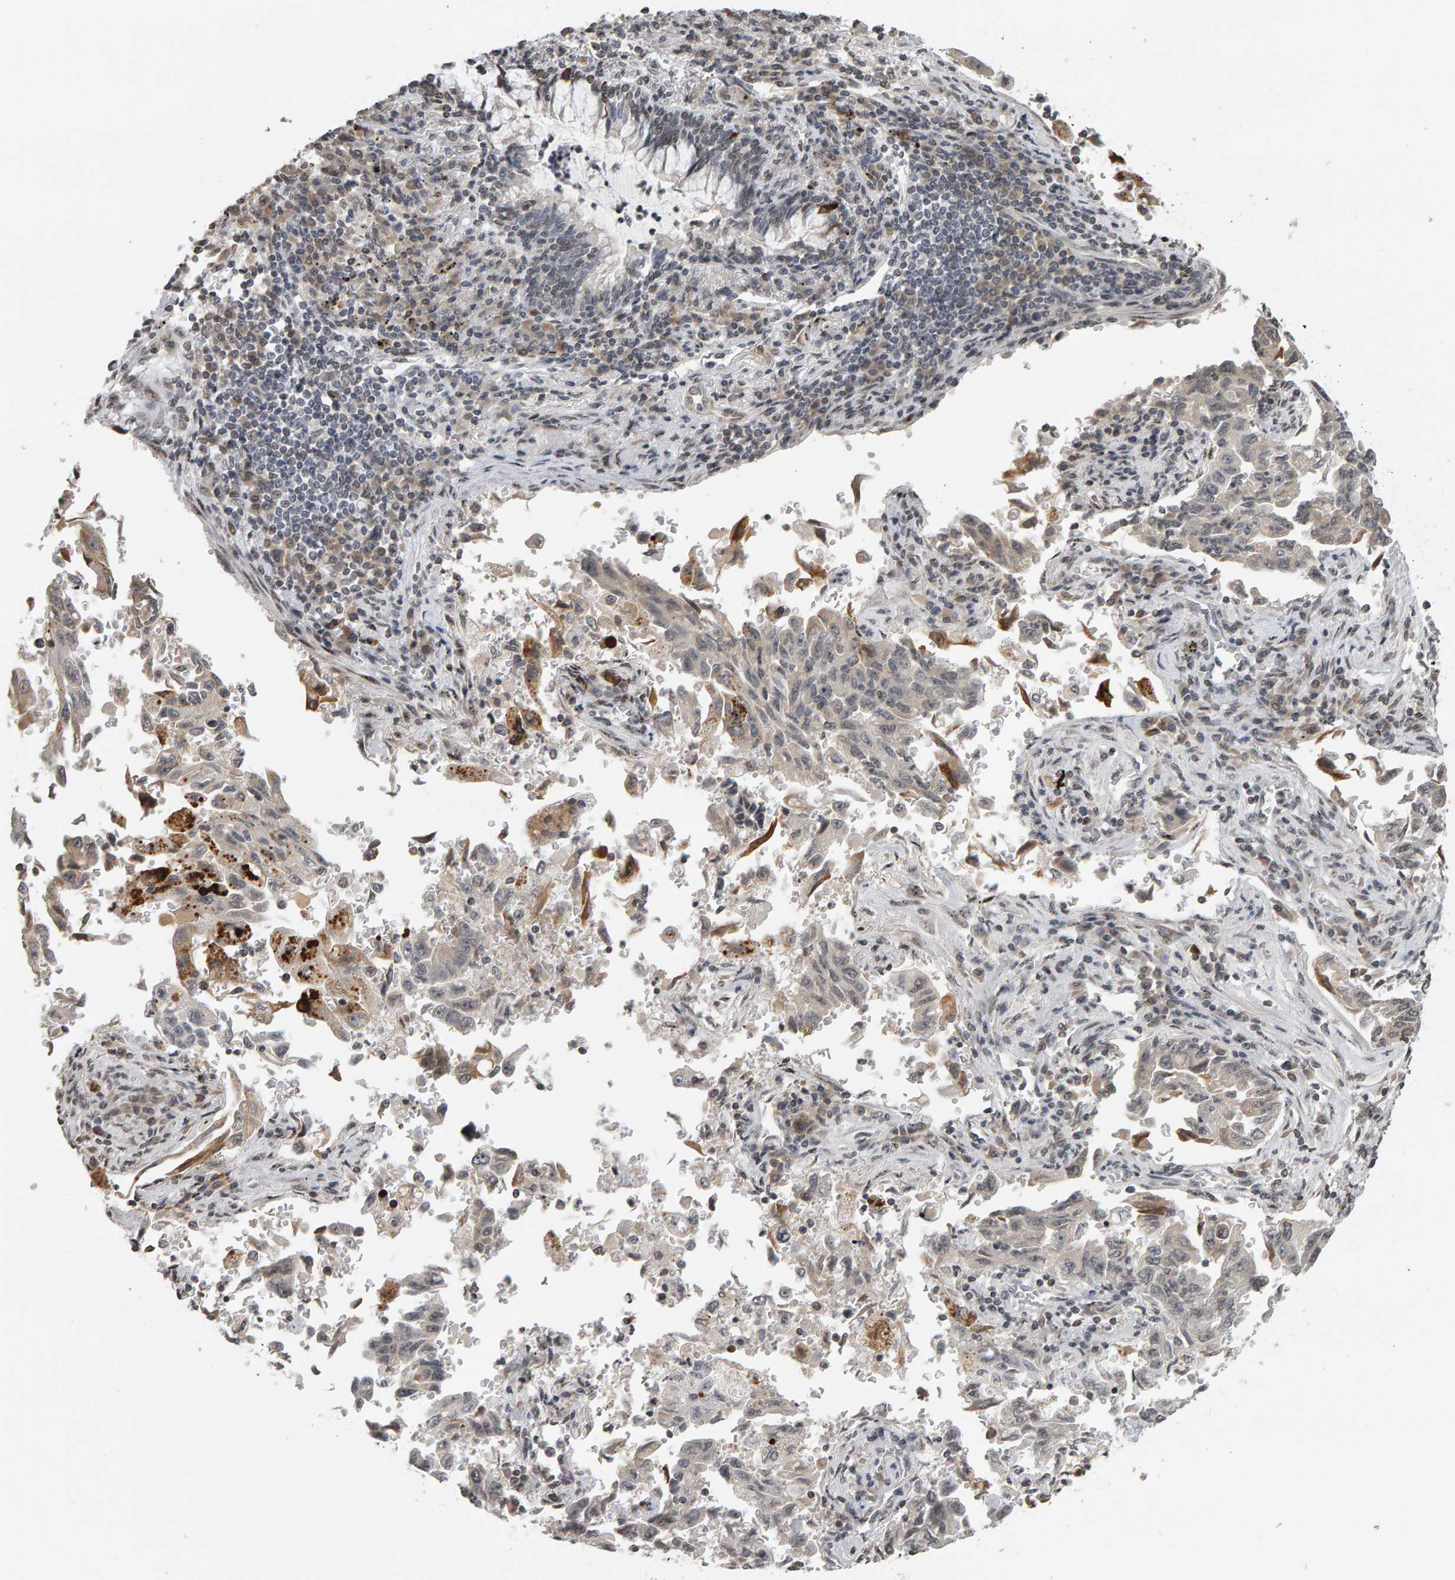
{"staining": {"intensity": "negative", "quantity": "none", "location": "none"}, "tissue": "lung cancer", "cell_type": "Tumor cells", "image_type": "cancer", "snomed": [{"axis": "morphology", "description": "Adenocarcinoma, NOS"}, {"axis": "topography", "description": "Lung"}], "caption": "Tumor cells show no significant protein expression in lung adenocarcinoma.", "gene": "TRAM1", "patient": {"sex": "female", "age": 51}}